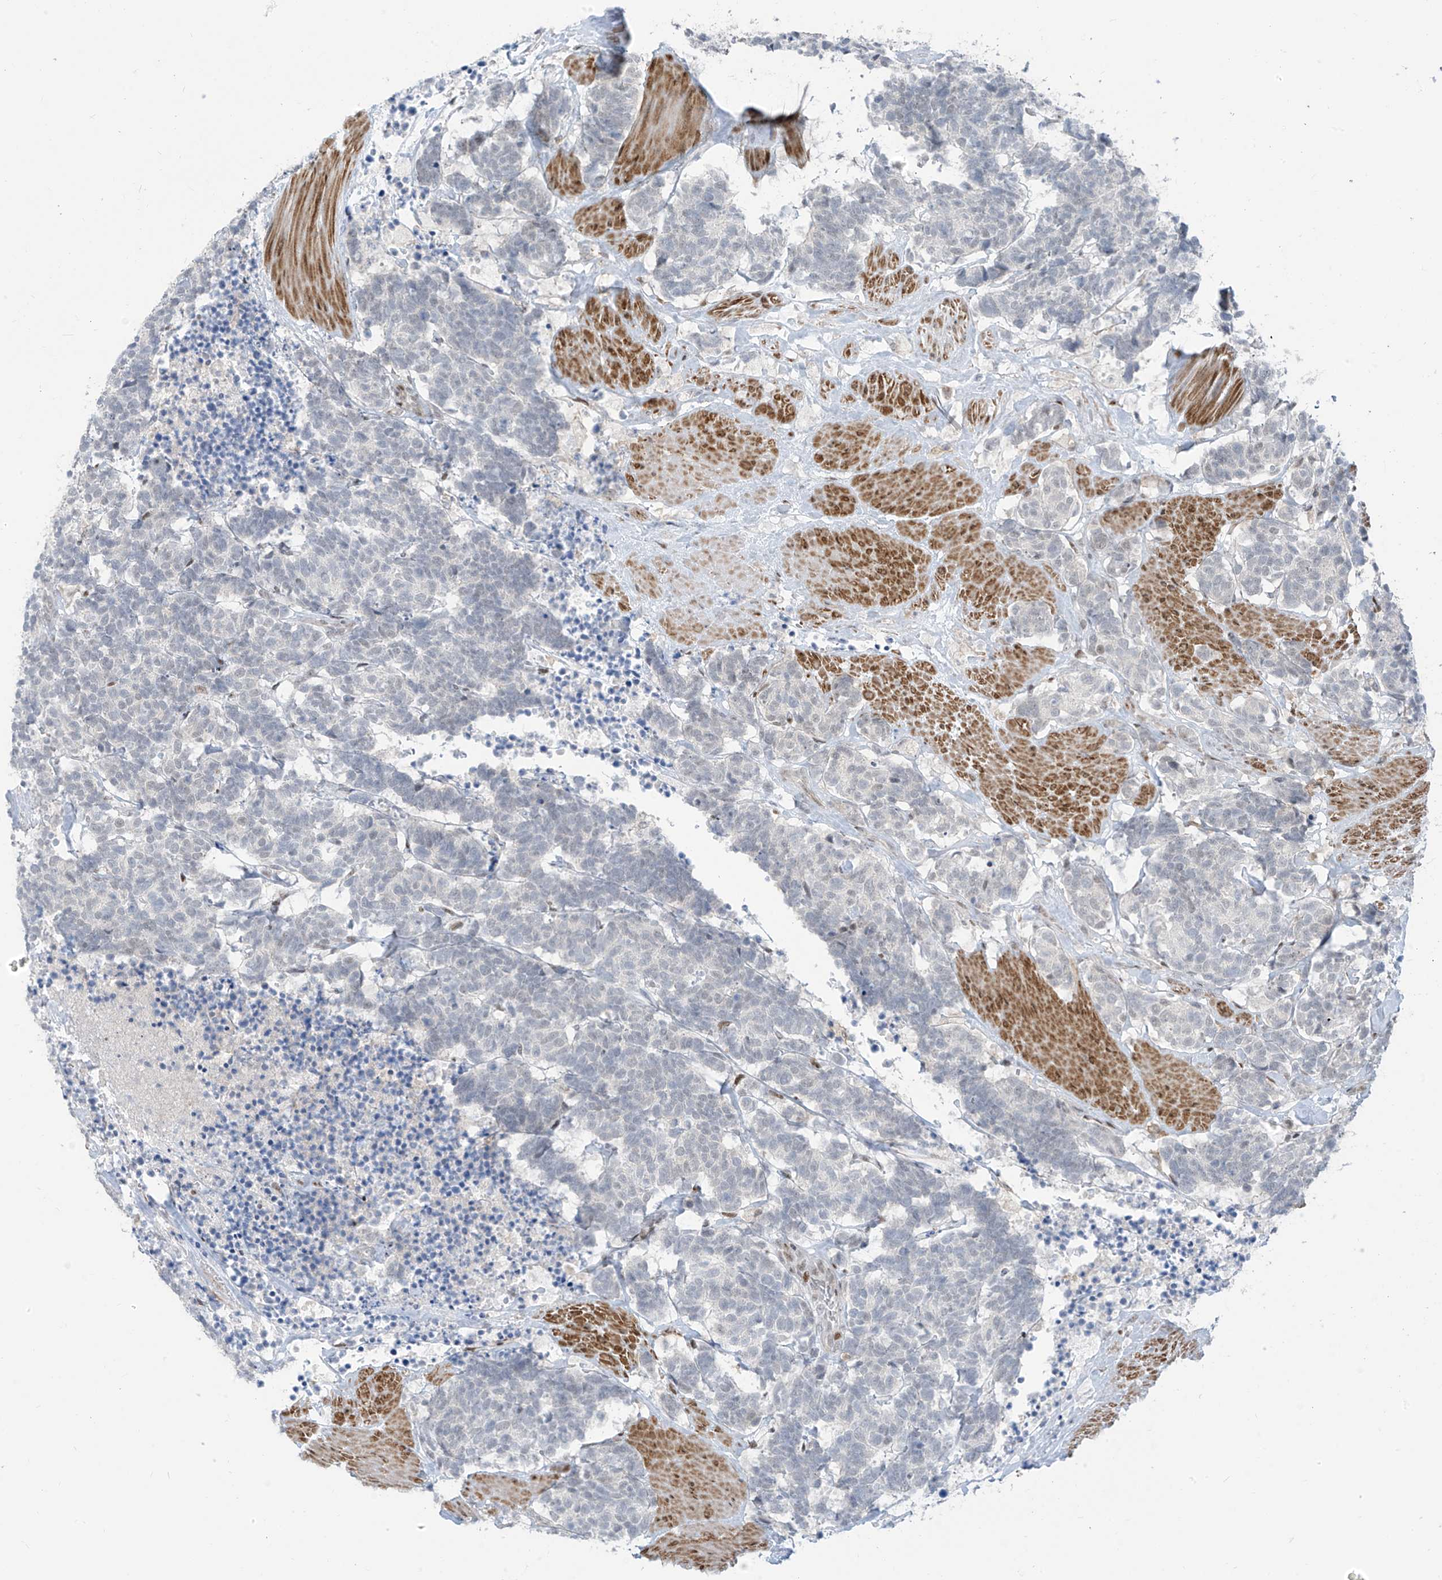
{"staining": {"intensity": "negative", "quantity": "none", "location": "none"}, "tissue": "carcinoid", "cell_type": "Tumor cells", "image_type": "cancer", "snomed": [{"axis": "morphology", "description": "Carcinoma, NOS"}, {"axis": "morphology", "description": "Carcinoid, malignant, NOS"}, {"axis": "topography", "description": "Urinary bladder"}], "caption": "Carcinoid stained for a protein using immunohistochemistry exhibits no staining tumor cells.", "gene": "LIN9", "patient": {"sex": "male", "age": 57}}